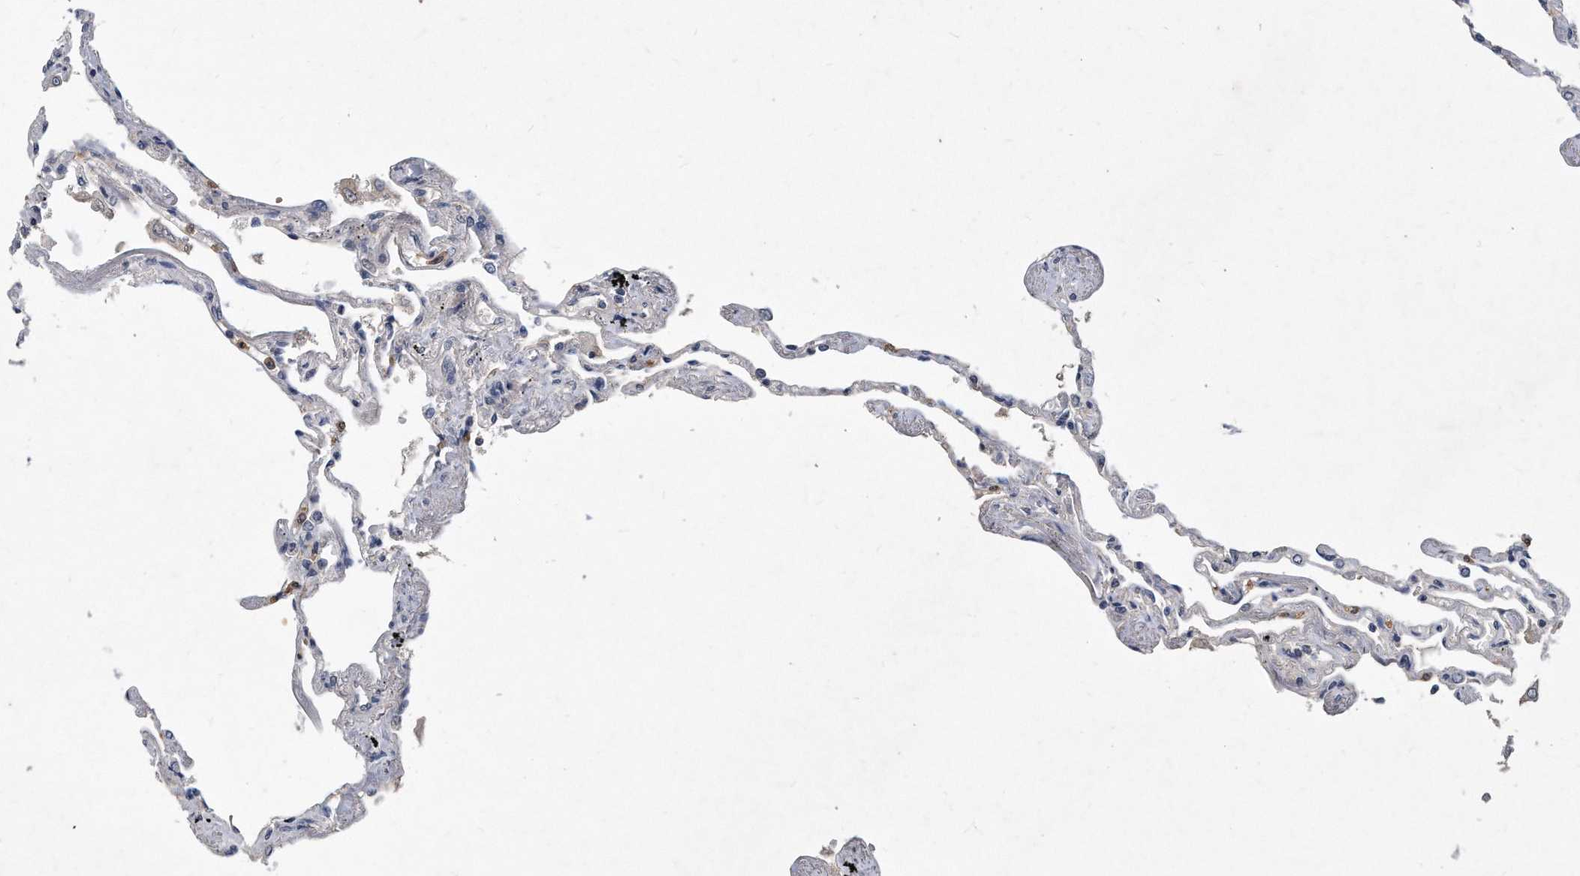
{"staining": {"intensity": "weak", "quantity": "<25%", "location": "cytoplasmic/membranous"}, "tissue": "lung", "cell_type": "Alveolar cells", "image_type": "normal", "snomed": [{"axis": "morphology", "description": "Normal tissue, NOS"}, {"axis": "topography", "description": "Lung"}], "caption": "This is an IHC histopathology image of unremarkable lung. There is no positivity in alveolar cells.", "gene": "HOMER3", "patient": {"sex": "female", "age": 67}}